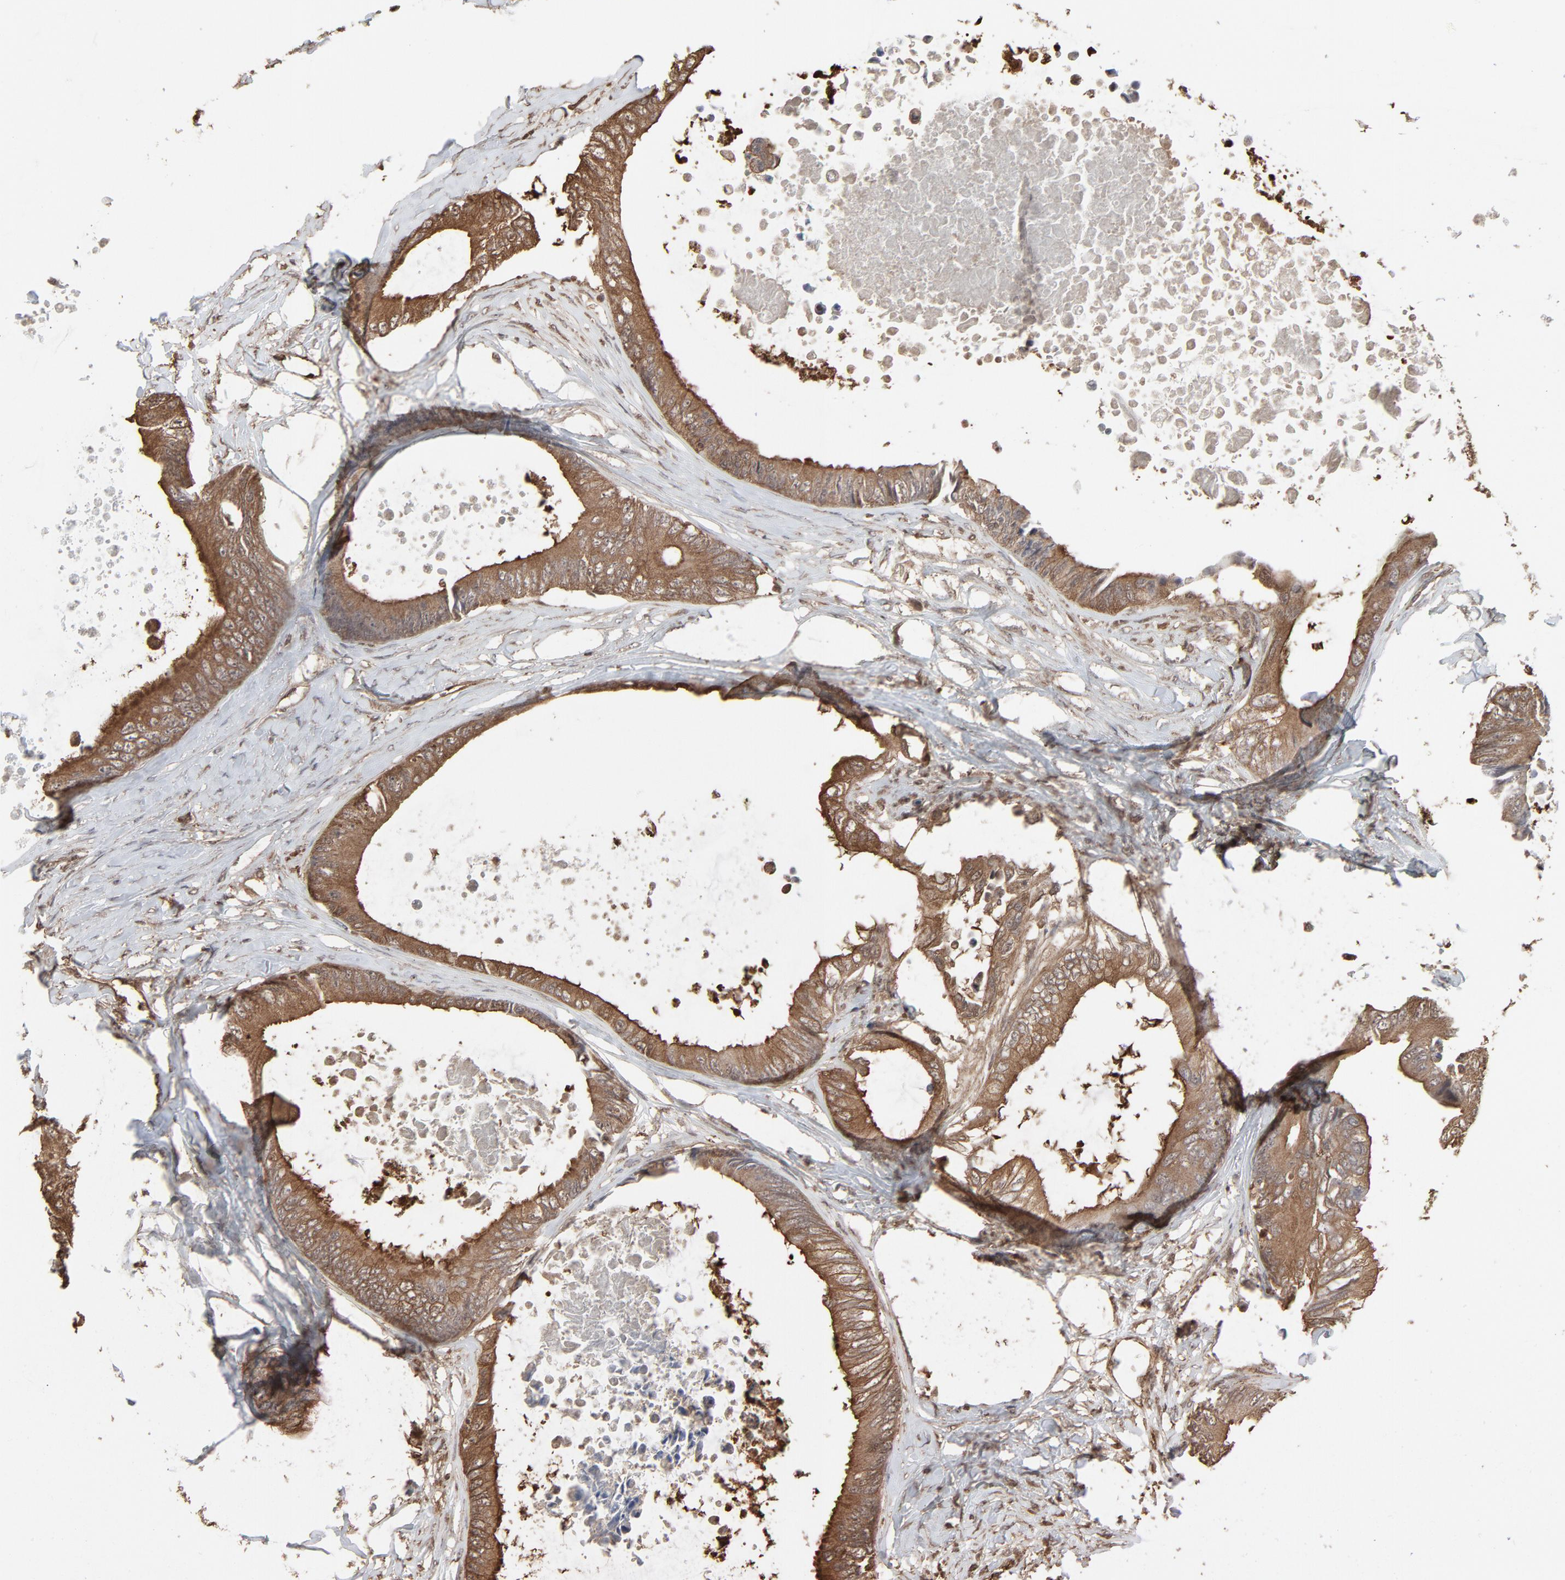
{"staining": {"intensity": "moderate", "quantity": ">75%", "location": "cytoplasmic/membranous"}, "tissue": "colorectal cancer", "cell_type": "Tumor cells", "image_type": "cancer", "snomed": [{"axis": "morphology", "description": "Normal tissue, NOS"}, {"axis": "morphology", "description": "Adenocarcinoma, NOS"}, {"axis": "topography", "description": "Rectum"}, {"axis": "topography", "description": "Peripheral nerve tissue"}], "caption": "A brown stain labels moderate cytoplasmic/membranous positivity of a protein in colorectal cancer tumor cells.", "gene": "PPP2CA", "patient": {"sex": "female", "age": 77}}